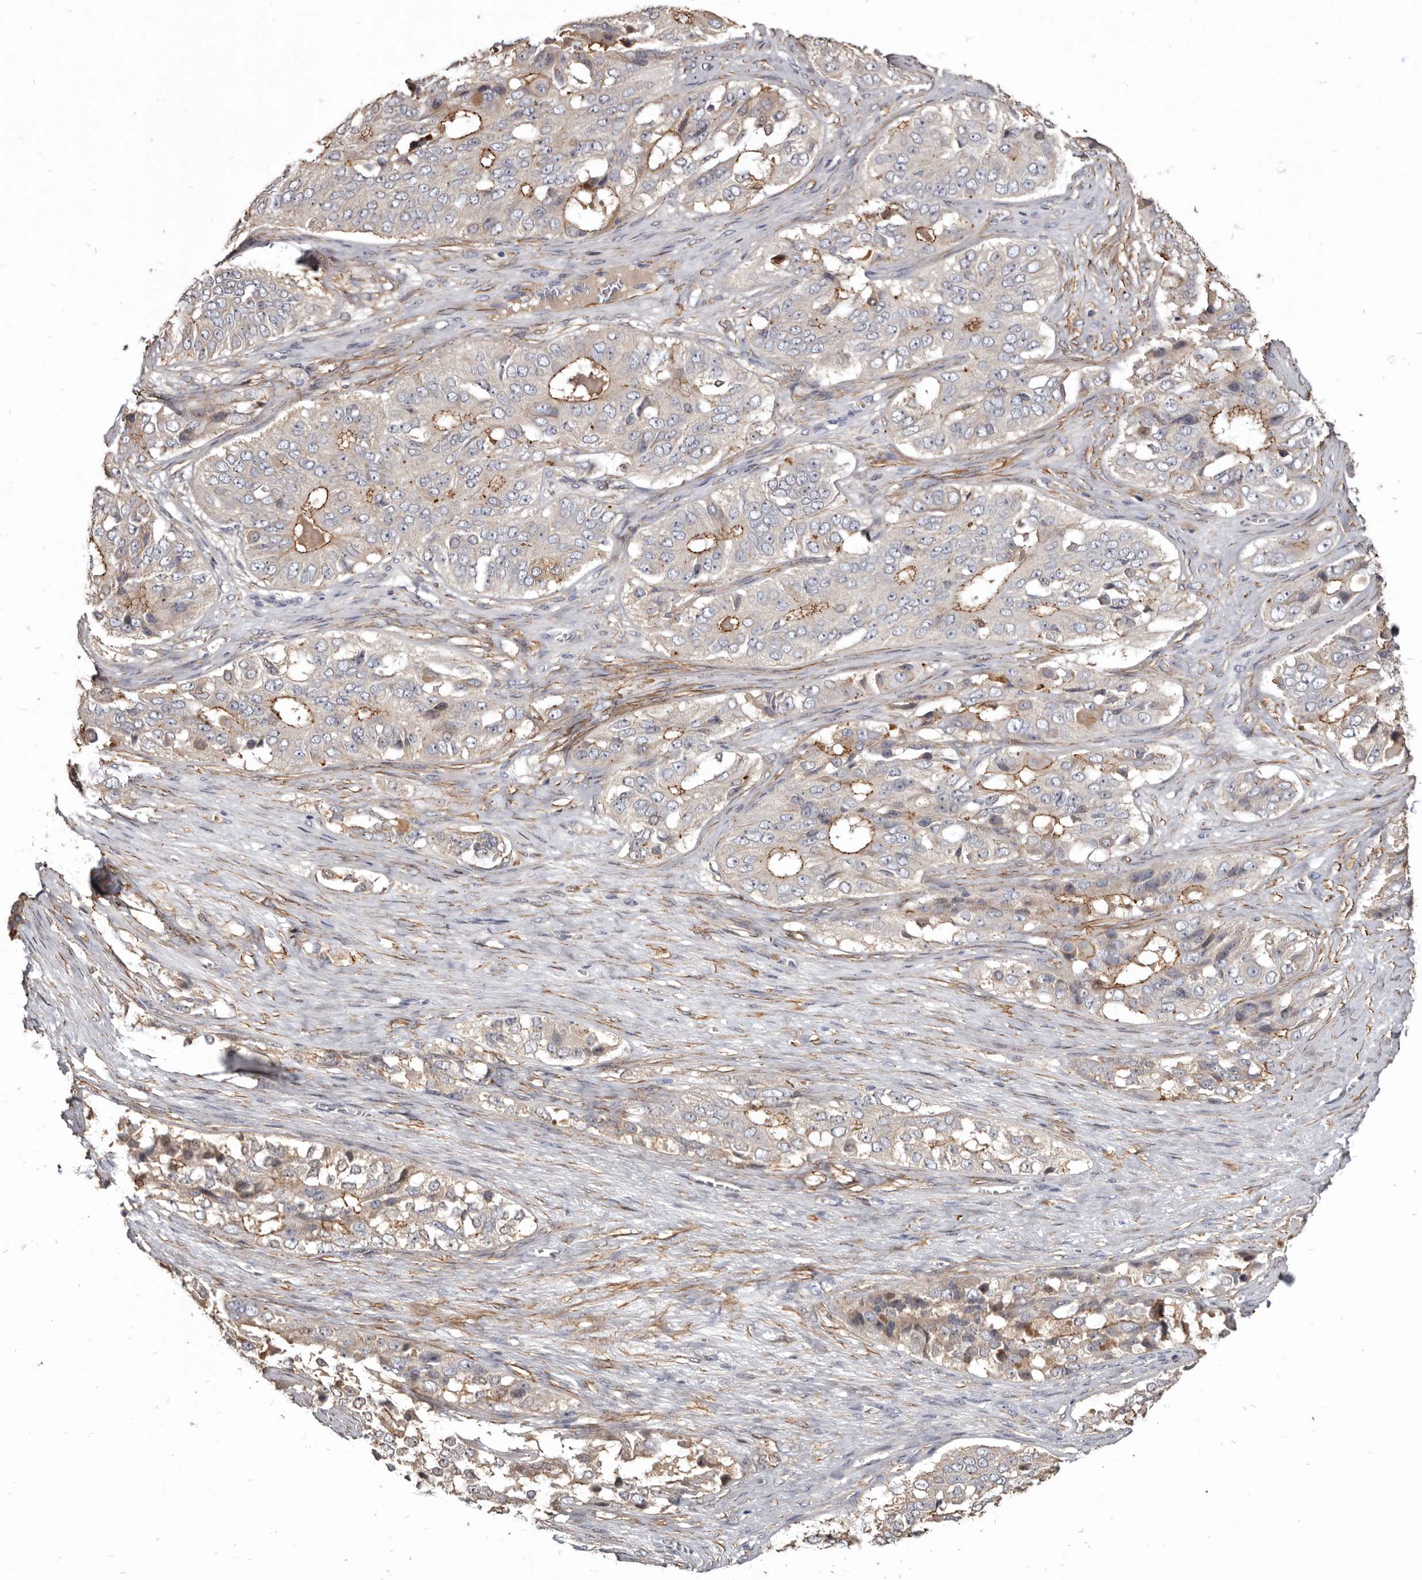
{"staining": {"intensity": "moderate", "quantity": "25%-75%", "location": "cytoplasmic/membranous"}, "tissue": "ovarian cancer", "cell_type": "Tumor cells", "image_type": "cancer", "snomed": [{"axis": "morphology", "description": "Carcinoma, endometroid"}, {"axis": "topography", "description": "Ovary"}], "caption": "Protein staining demonstrates moderate cytoplasmic/membranous expression in approximately 25%-75% of tumor cells in ovarian cancer (endometroid carcinoma).", "gene": "CGN", "patient": {"sex": "female", "age": 51}}